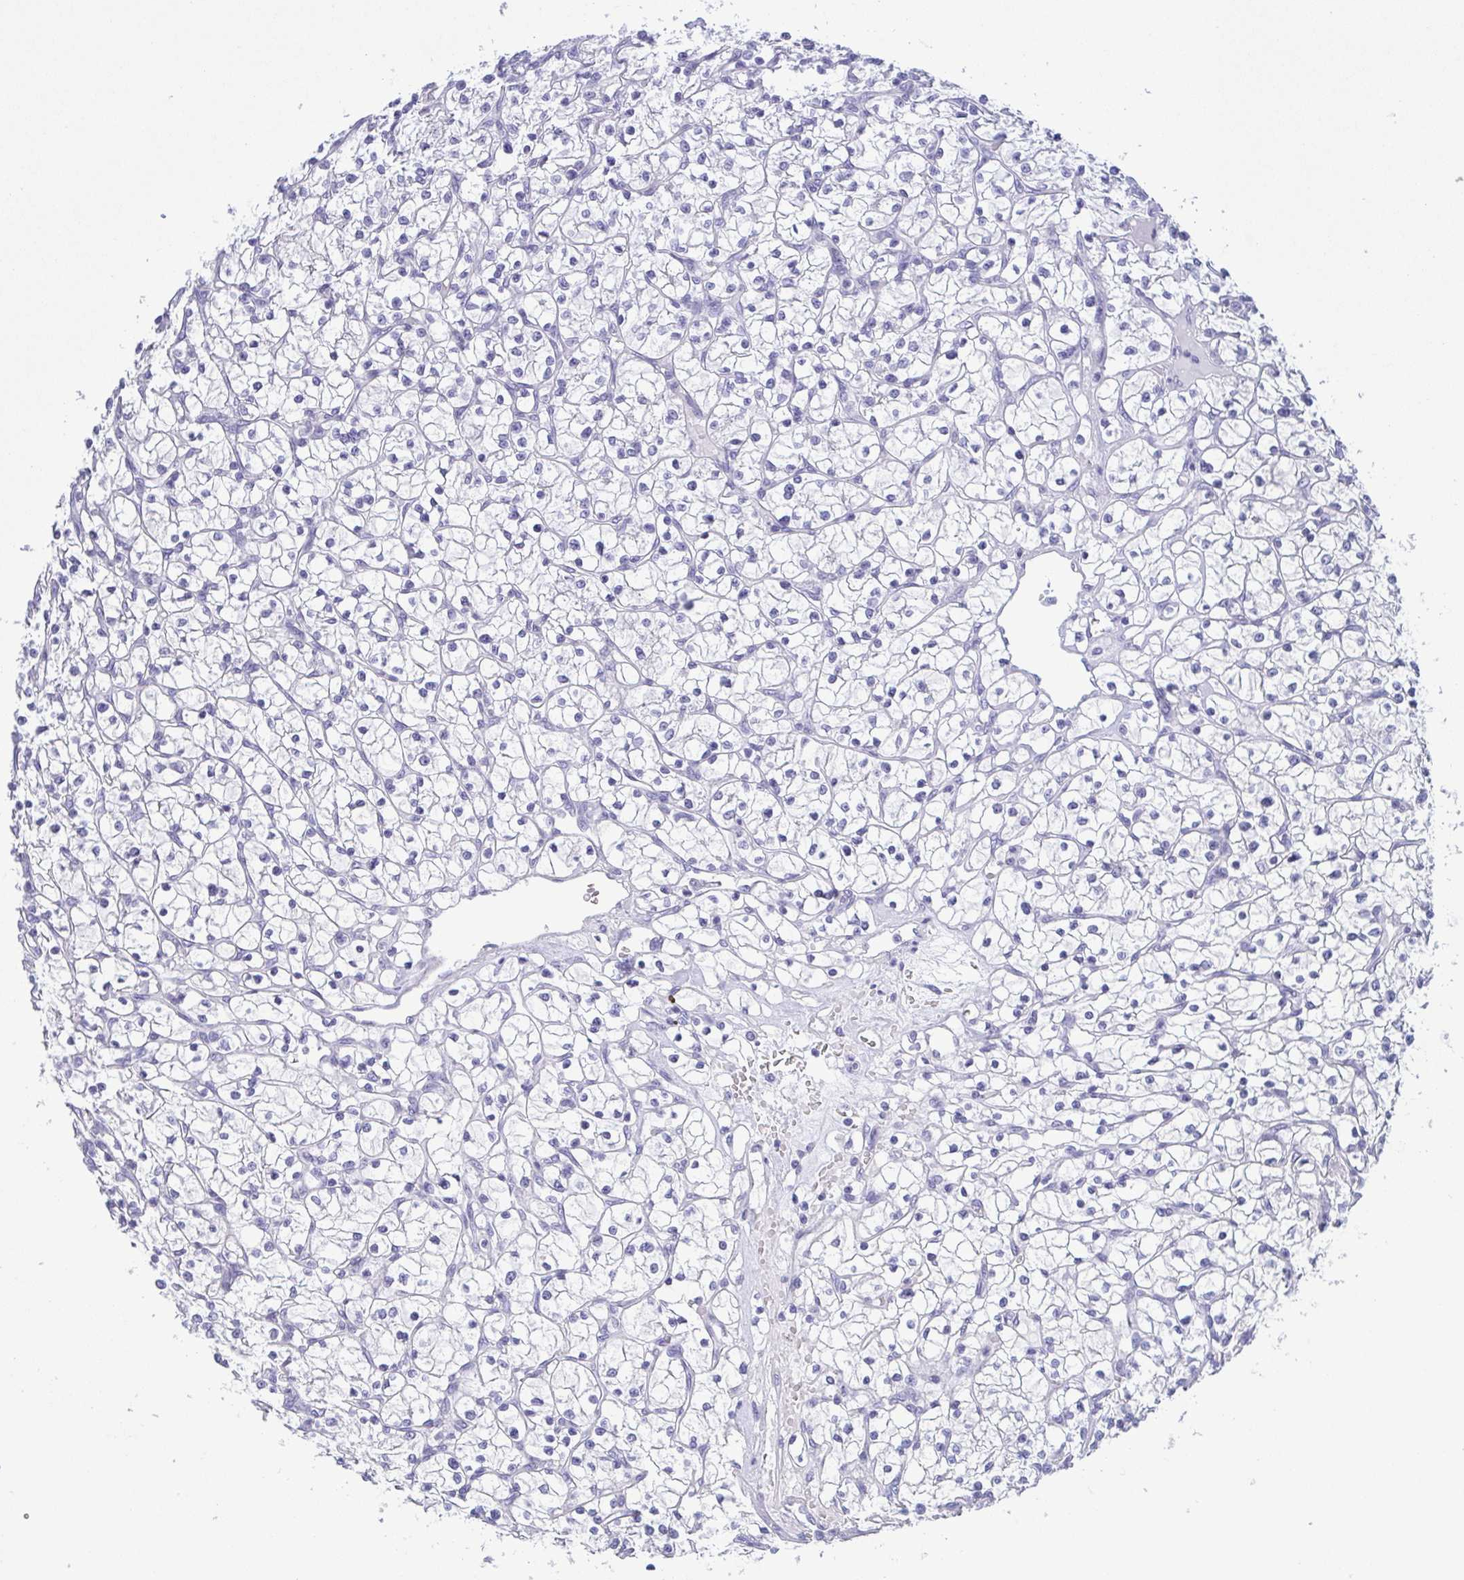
{"staining": {"intensity": "negative", "quantity": "none", "location": "none"}, "tissue": "renal cancer", "cell_type": "Tumor cells", "image_type": "cancer", "snomed": [{"axis": "morphology", "description": "Adenocarcinoma, NOS"}, {"axis": "topography", "description": "Kidney"}], "caption": "This is an immunohistochemistry micrograph of renal cancer. There is no expression in tumor cells.", "gene": "MYL7", "patient": {"sex": "female", "age": 64}}